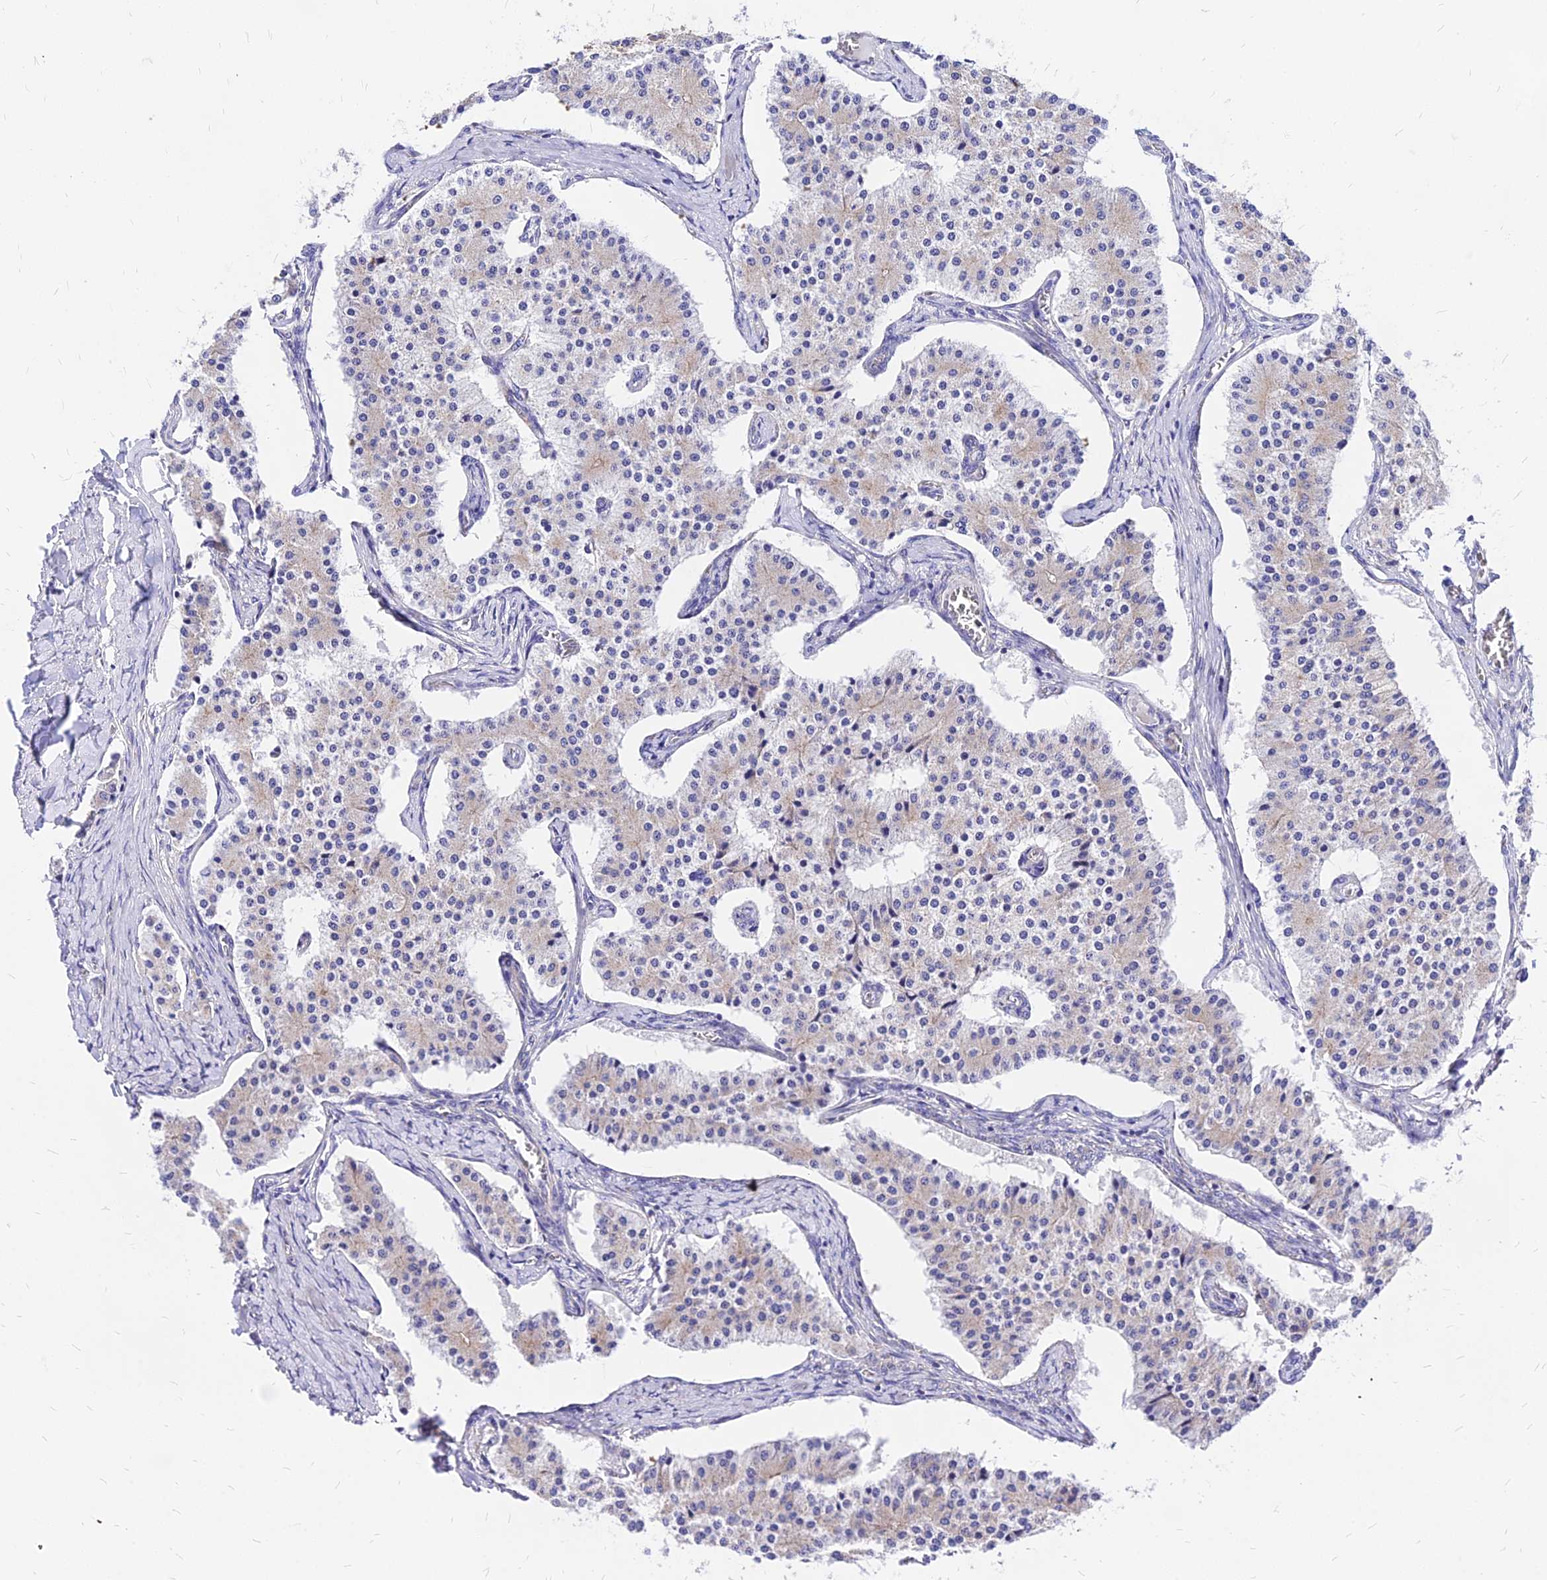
{"staining": {"intensity": "weak", "quantity": "<25%", "location": "cytoplasmic/membranous"}, "tissue": "carcinoid", "cell_type": "Tumor cells", "image_type": "cancer", "snomed": [{"axis": "morphology", "description": "Carcinoid, malignant, NOS"}, {"axis": "topography", "description": "Colon"}], "caption": "Immunohistochemistry (IHC) photomicrograph of neoplastic tissue: carcinoid (malignant) stained with DAB (3,3'-diaminobenzidine) reveals no significant protein expression in tumor cells.", "gene": "MRPL3", "patient": {"sex": "female", "age": 52}}